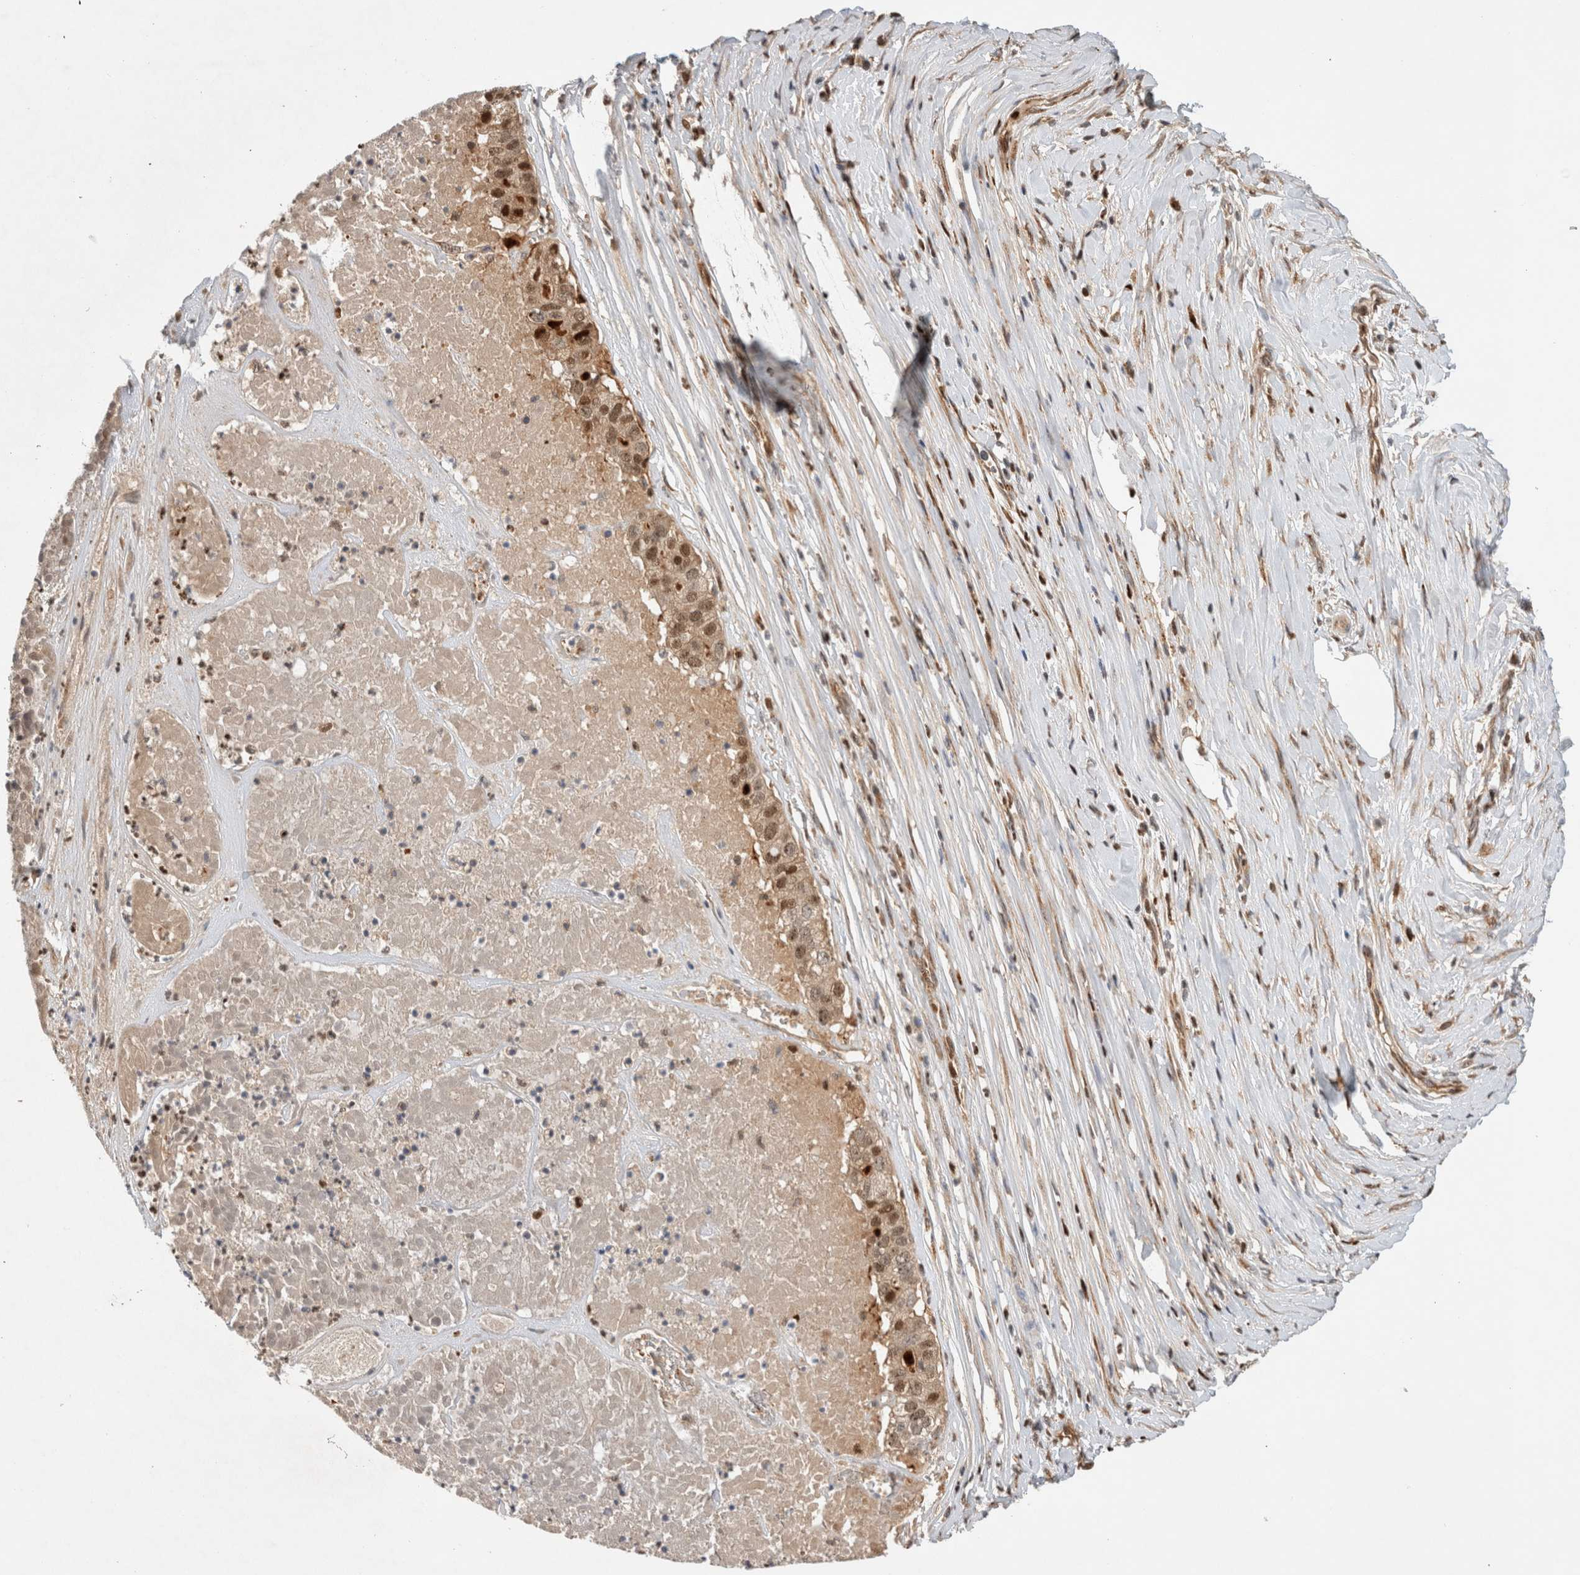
{"staining": {"intensity": "moderate", "quantity": "25%-75%", "location": "nuclear"}, "tissue": "pancreatic cancer", "cell_type": "Tumor cells", "image_type": "cancer", "snomed": [{"axis": "morphology", "description": "Adenocarcinoma, NOS"}, {"axis": "topography", "description": "Pancreas"}], "caption": "Protein expression analysis of human pancreatic adenocarcinoma reveals moderate nuclear expression in about 25%-75% of tumor cells.", "gene": "OTUD6B", "patient": {"sex": "male", "age": 50}}